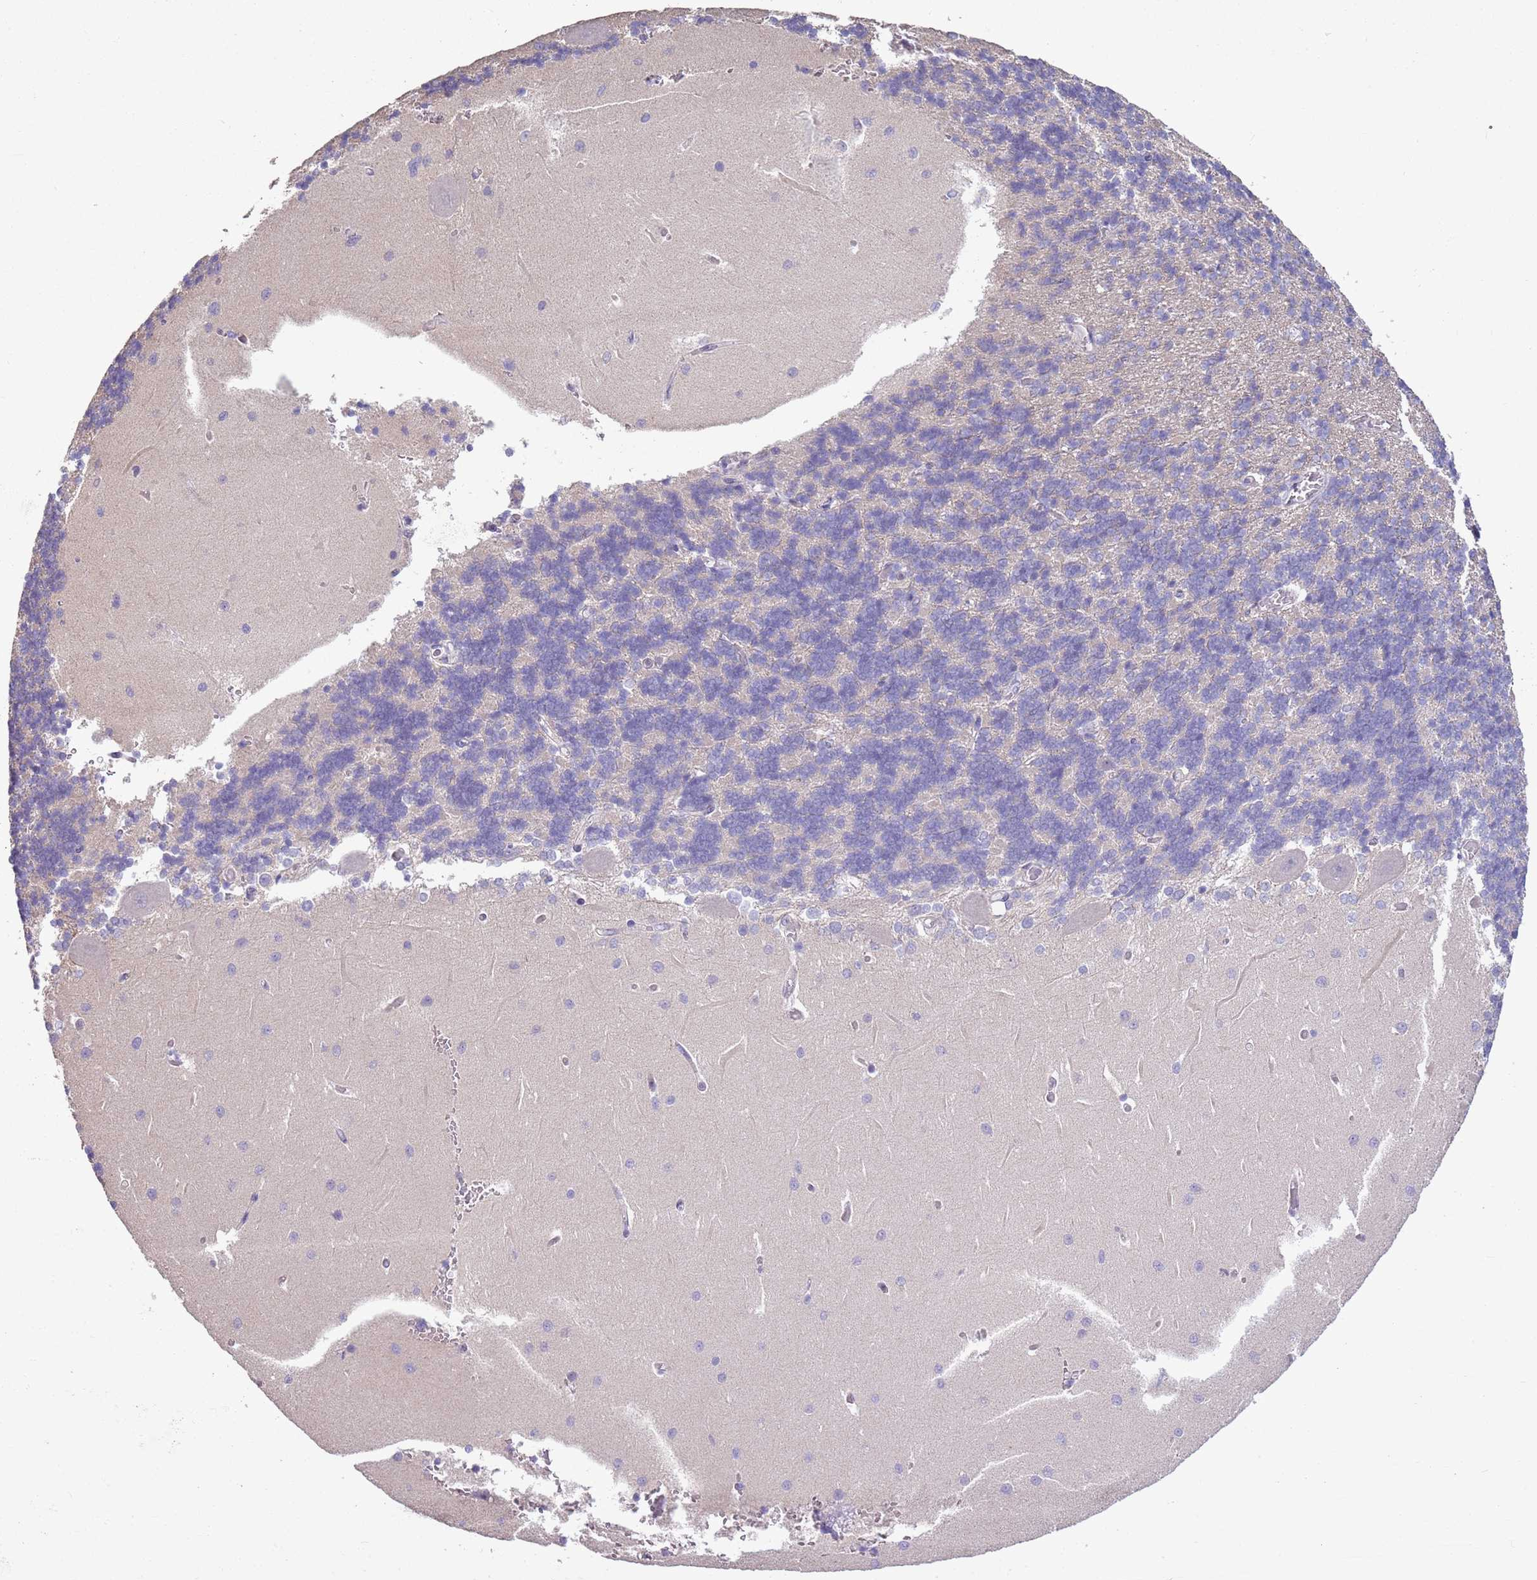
{"staining": {"intensity": "negative", "quantity": "none", "location": "none"}, "tissue": "cerebellum", "cell_type": "Cells in granular layer", "image_type": "normal", "snomed": [{"axis": "morphology", "description": "Normal tissue, NOS"}, {"axis": "topography", "description": "Cerebellum"}], "caption": "IHC histopathology image of unremarkable cerebellum: cerebellum stained with DAB demonstrates no significant protein positivity in cells in granular layer.", "gene": "CAPN9", "patient": {"sex": "male", "age": 37}}